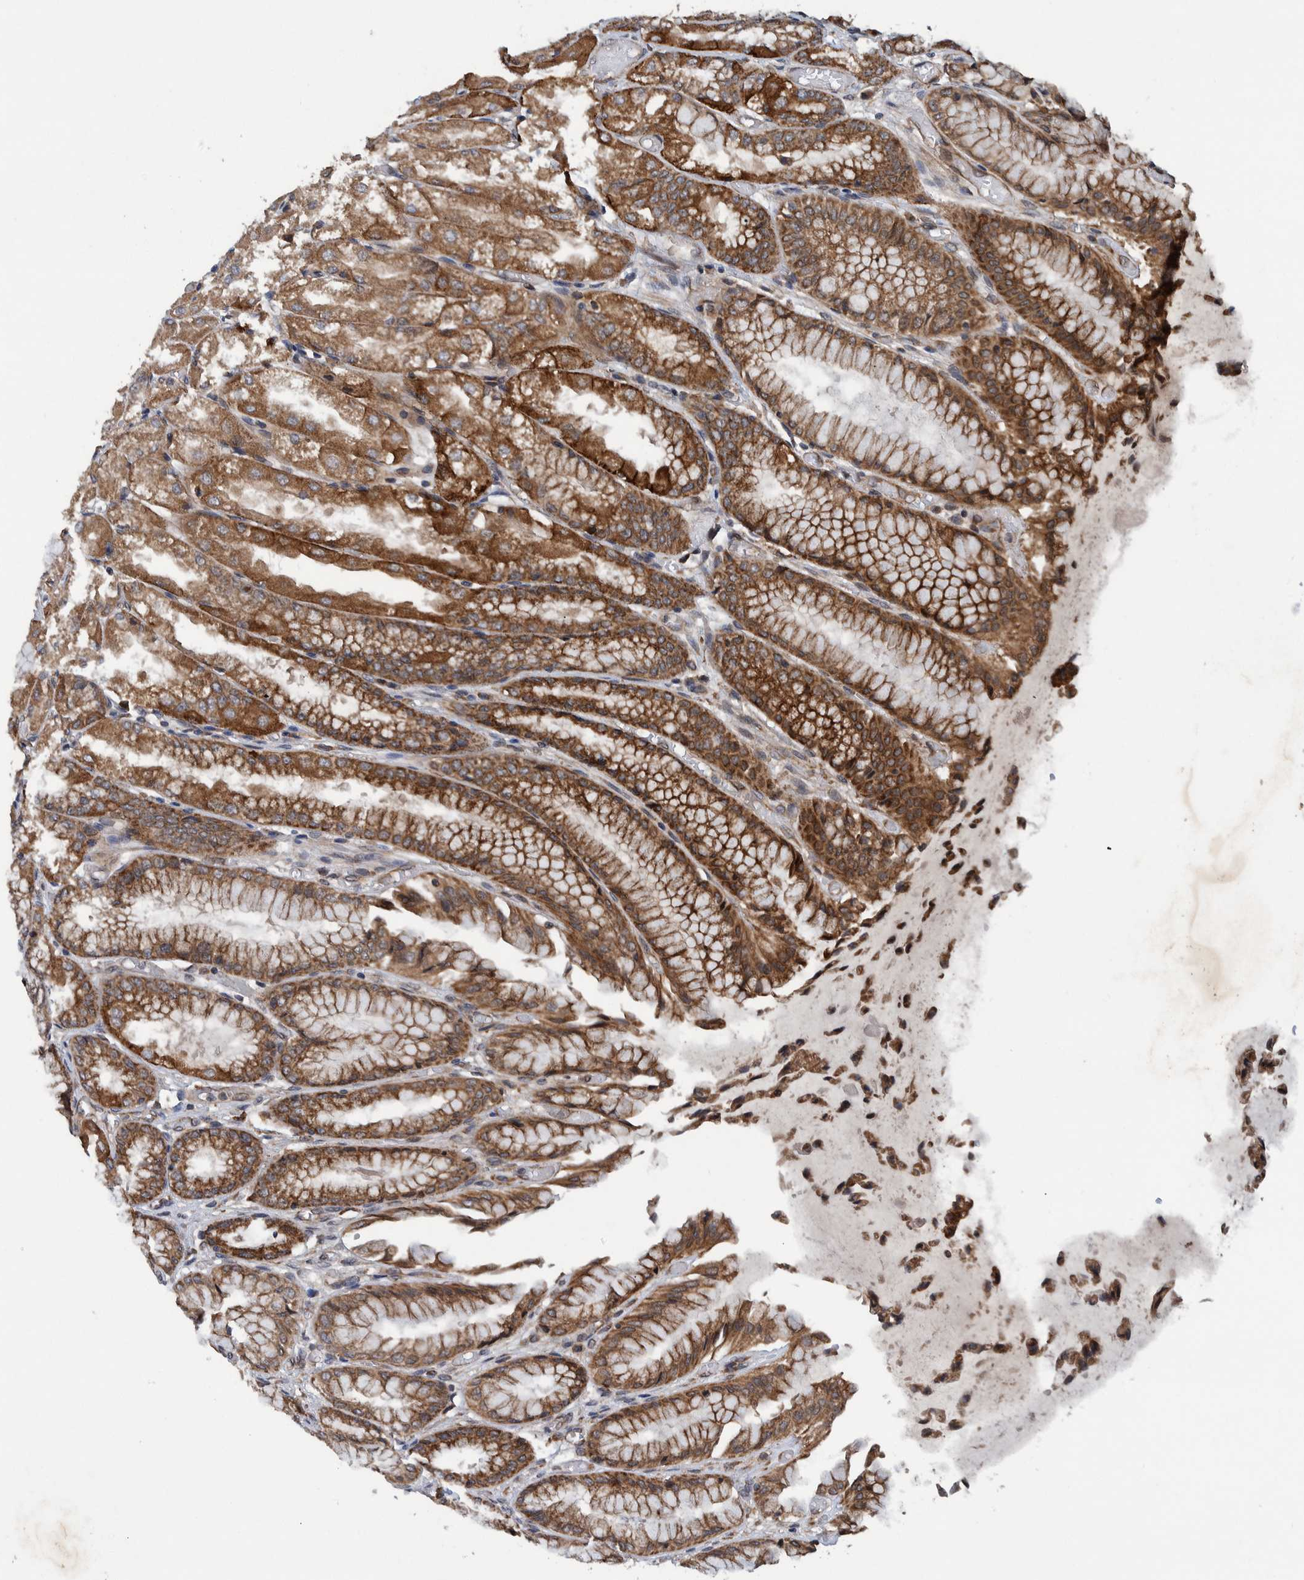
{"staining": {"intensity": "moderate", "quantity": ">75%", "location": "cytoplasmic/membranous"}, "tissue": "stomach", "cell_type": "Glandular cells", "image_type": "normal", "snomed": [{"axis": "morphology", "description": "Normal tissue, NOS"}, {"axis": "topography", "description": "Stomach, upper"}], "caption": "Immunohistochemical staining of normal stomach demonstrates medium levels of moderate cytoplasmic/membranous staining in approximately >75% of glandular cells. The staining is performed using DAB brown chromogen to label protein expression. The nuclei are counter-stained blue using hematoxylin.", "gene": "MRPS7", "patient": {"sex": "male", "age": 72}}